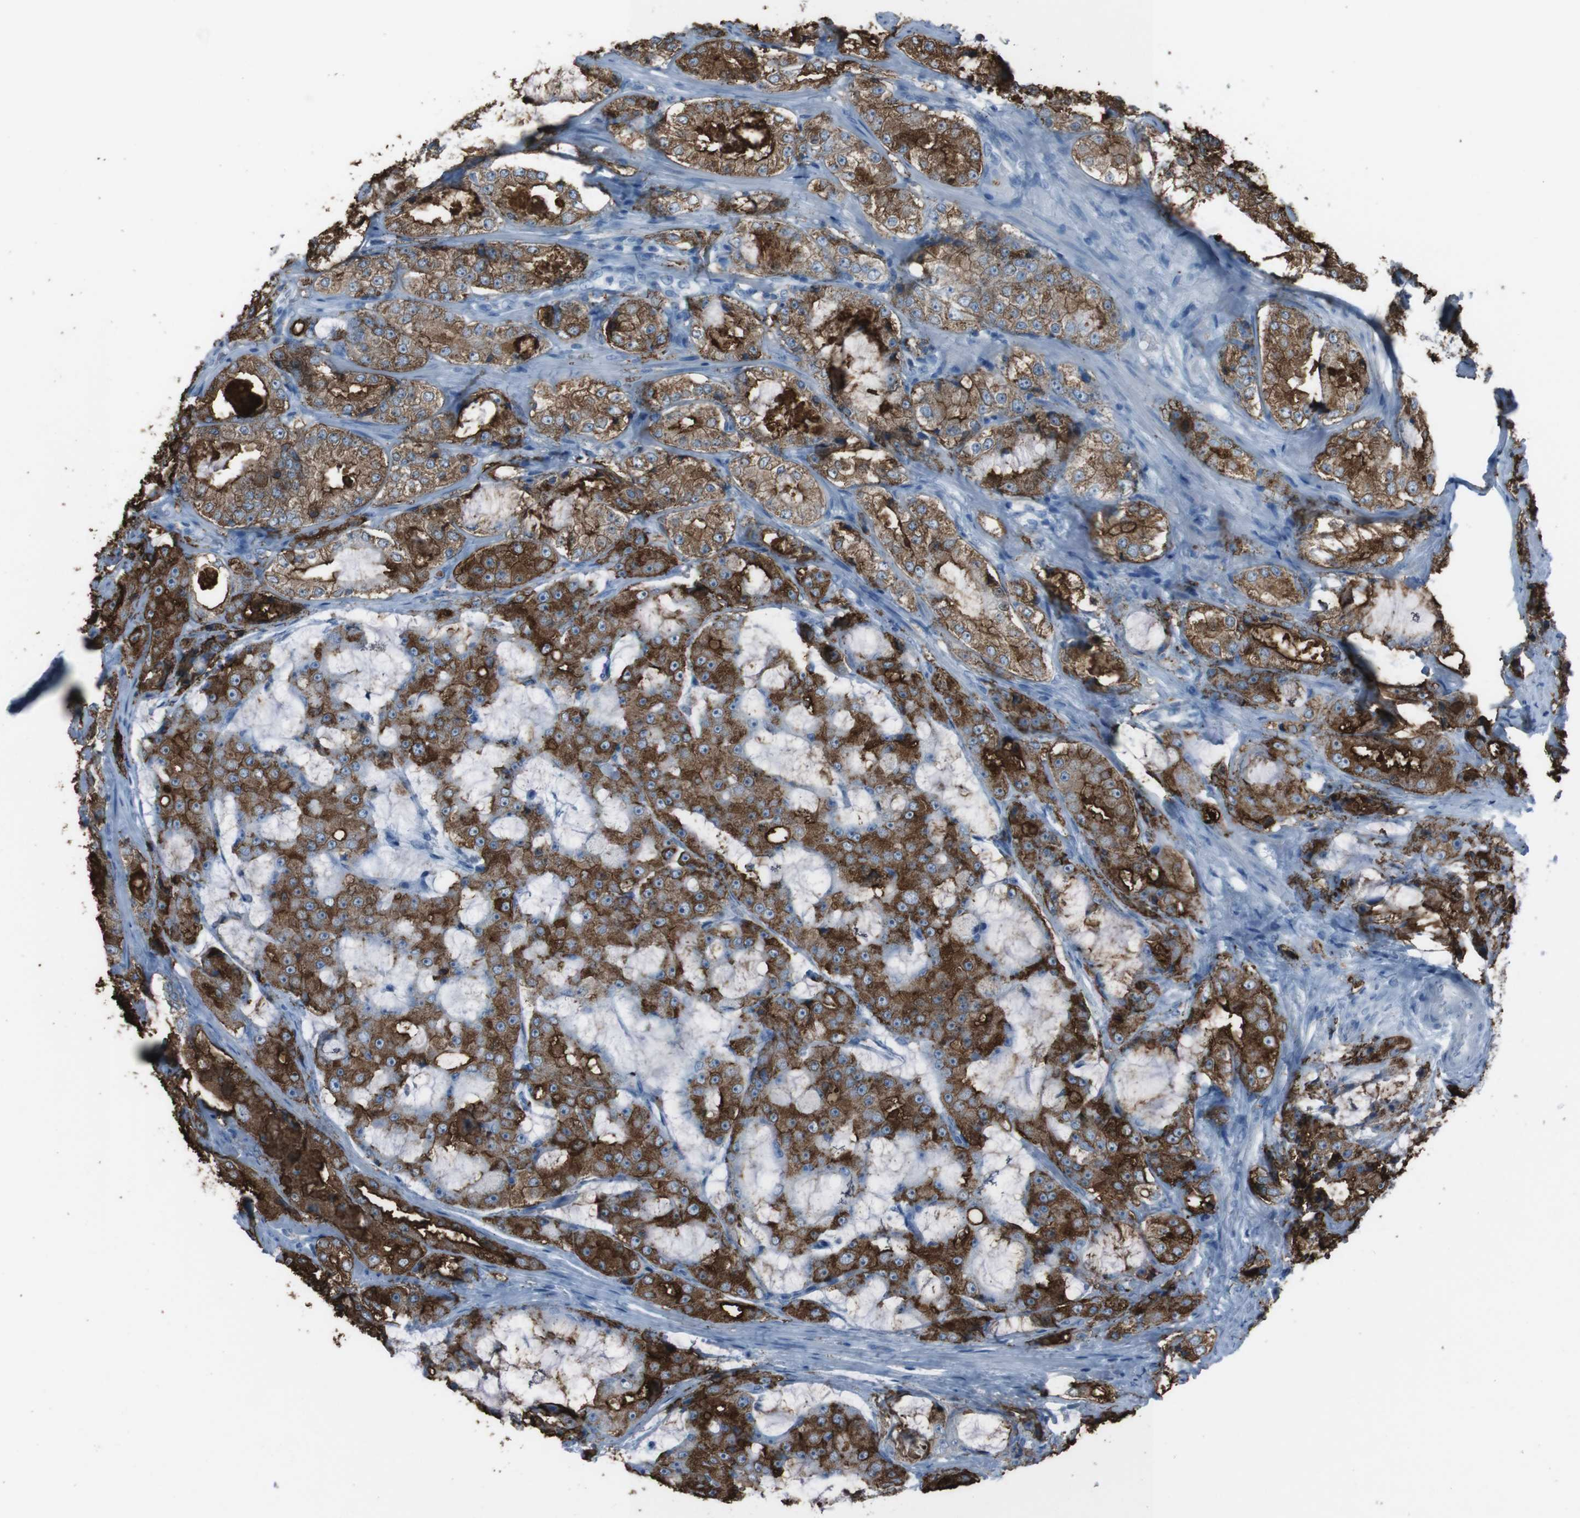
{"staining": {"intensity": "moderate", "quantity": ">75%", "location": "cytoplasmic/membranous"}, "tissue": "prostate cancer", "cell_type": "Tumor cells", "image_type": "cancer", "snomed": [{"axis": "morphology", "description": "Adenocarcinoma, High grade"}, {"axis": "topography", "description": "Prostate"}], "caption": "Immunohistochemistry staining of high-grade adenocarcinoma (prostate), which displays medium levels of moderate cytoplasmic/membranous expression in about >75% of tumor cells indicating moderate cytoplasmic/membranous protein staining. The staining was performed using DAB (3,3'-diaminobenzidine) (brown) for protein detection and nuclei were counterstained in hematoxylin (blue).", "gene": "ST6GAL1", "patient": {"sex": "male", "age": 73}}